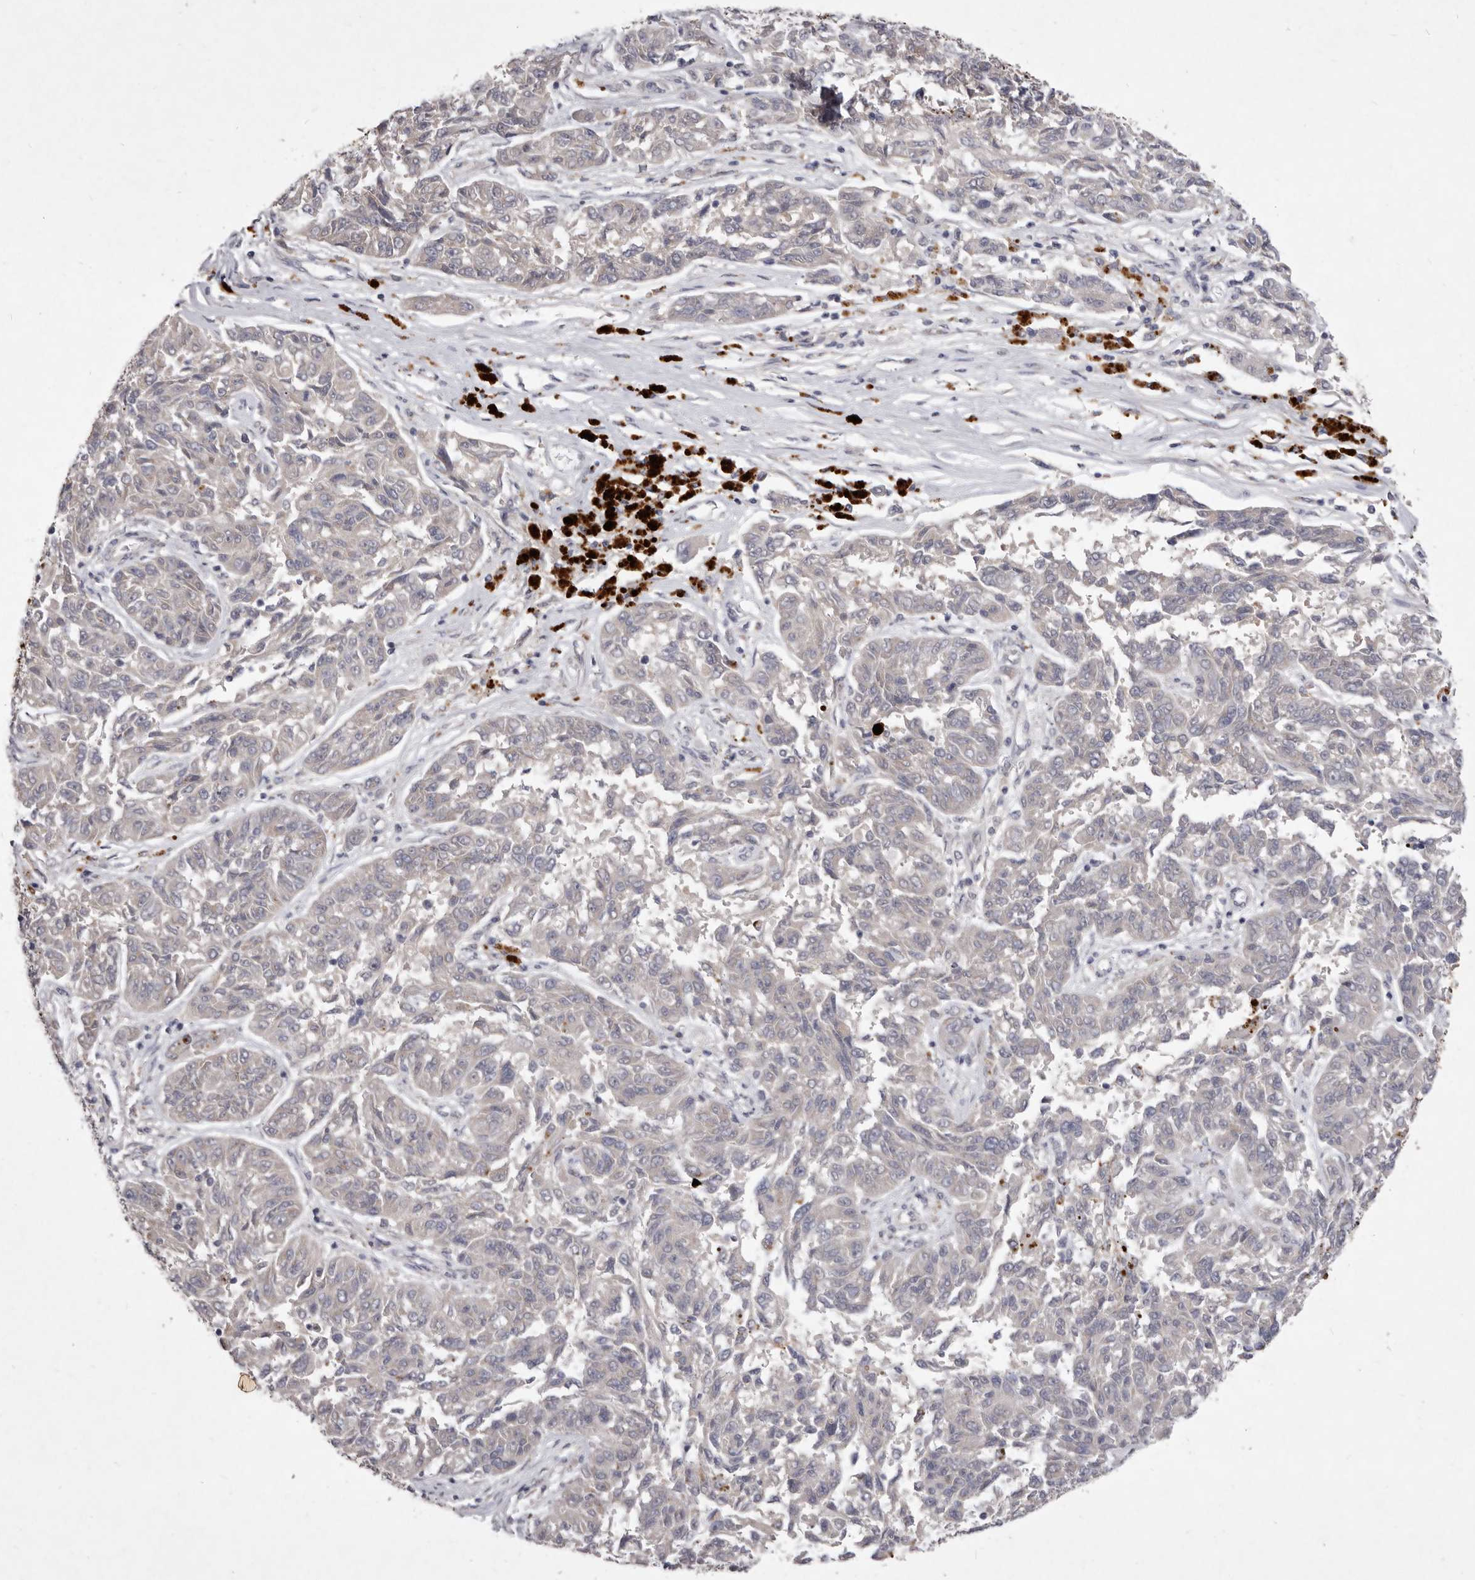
{"staining": {"intensity": "negative", "quantity": "none", "location": "none"}, "tissue": "melanoma", "cell_type": "Tumor cells", "image_type": "cancer", "snomed": [{"axis": "morphology", "description": "Malignant melanoma, NOS"}, {"axis": "topography", "description": "Skin"}], "caption": "IHC of human malignant melanoma shows no staining in tumor cells.", "gene": "P2RX6", "patient": {"sex": "male", "age": 53}}